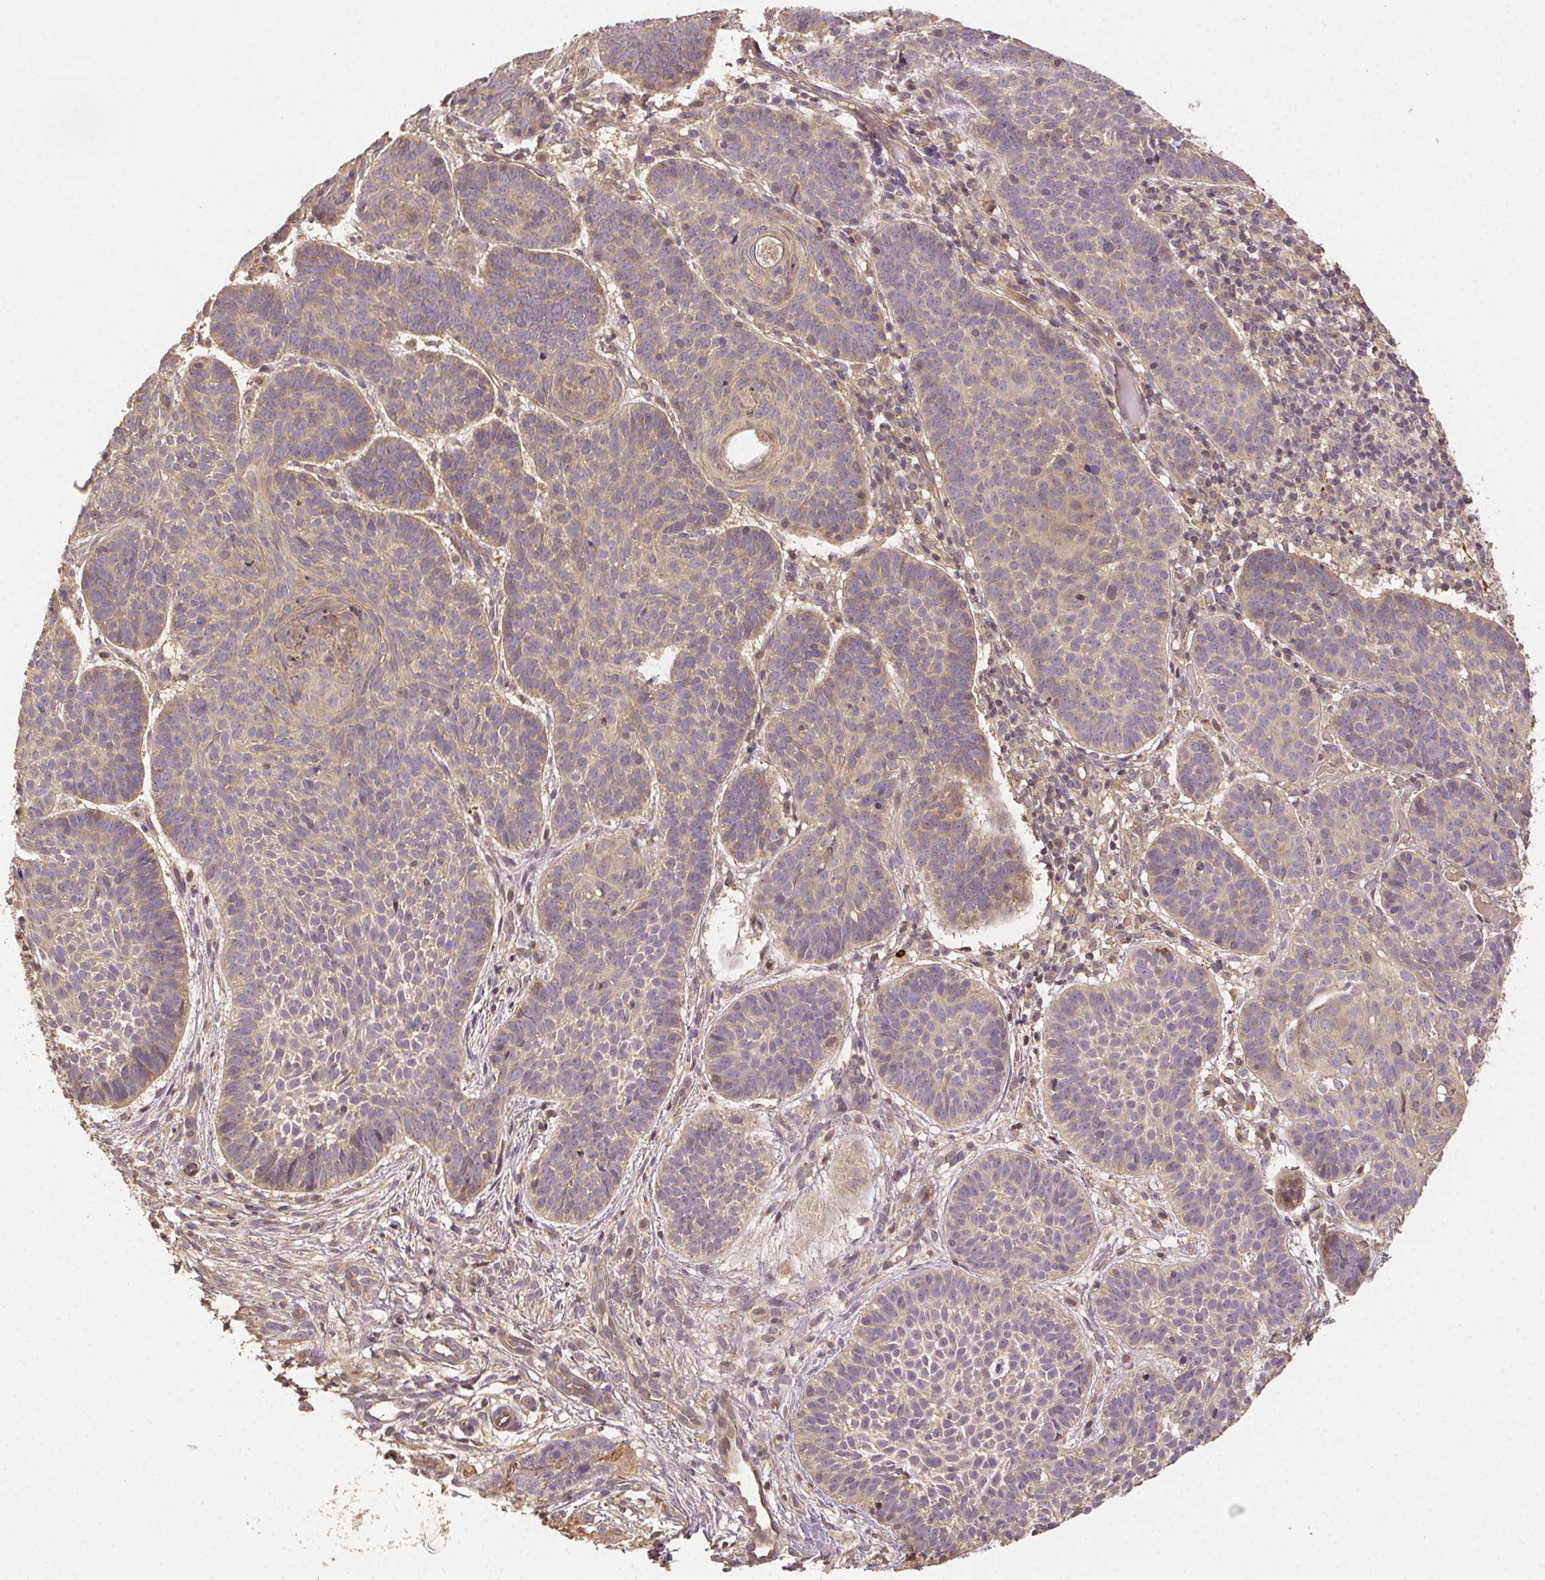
{"staining": {"intensity": "weak", "quantity": "25%-75%", "location": "cytoplasmic/membranous"}, "tissue": "skin cancer", "cell_type": "Tumor cells", "image_type": "cancer", "snomed": [{"axis": "morphology", "description": "Basal cell carcinoma"}, {"axis": "topography", "description": "Skin"}], "caption": "Immunohistochemistry image of neoplastic tissue: human skin cancer (basal cell carcinoma) stained using IHC demonstrates low levels of weak protein expression localized specifically in the cytoplasmic/membranous of tumor cells, appearing as a cytoplasmic/membranous brown color.", "gene": "RALA", "patient": {"sex": "male", "age": 72}}